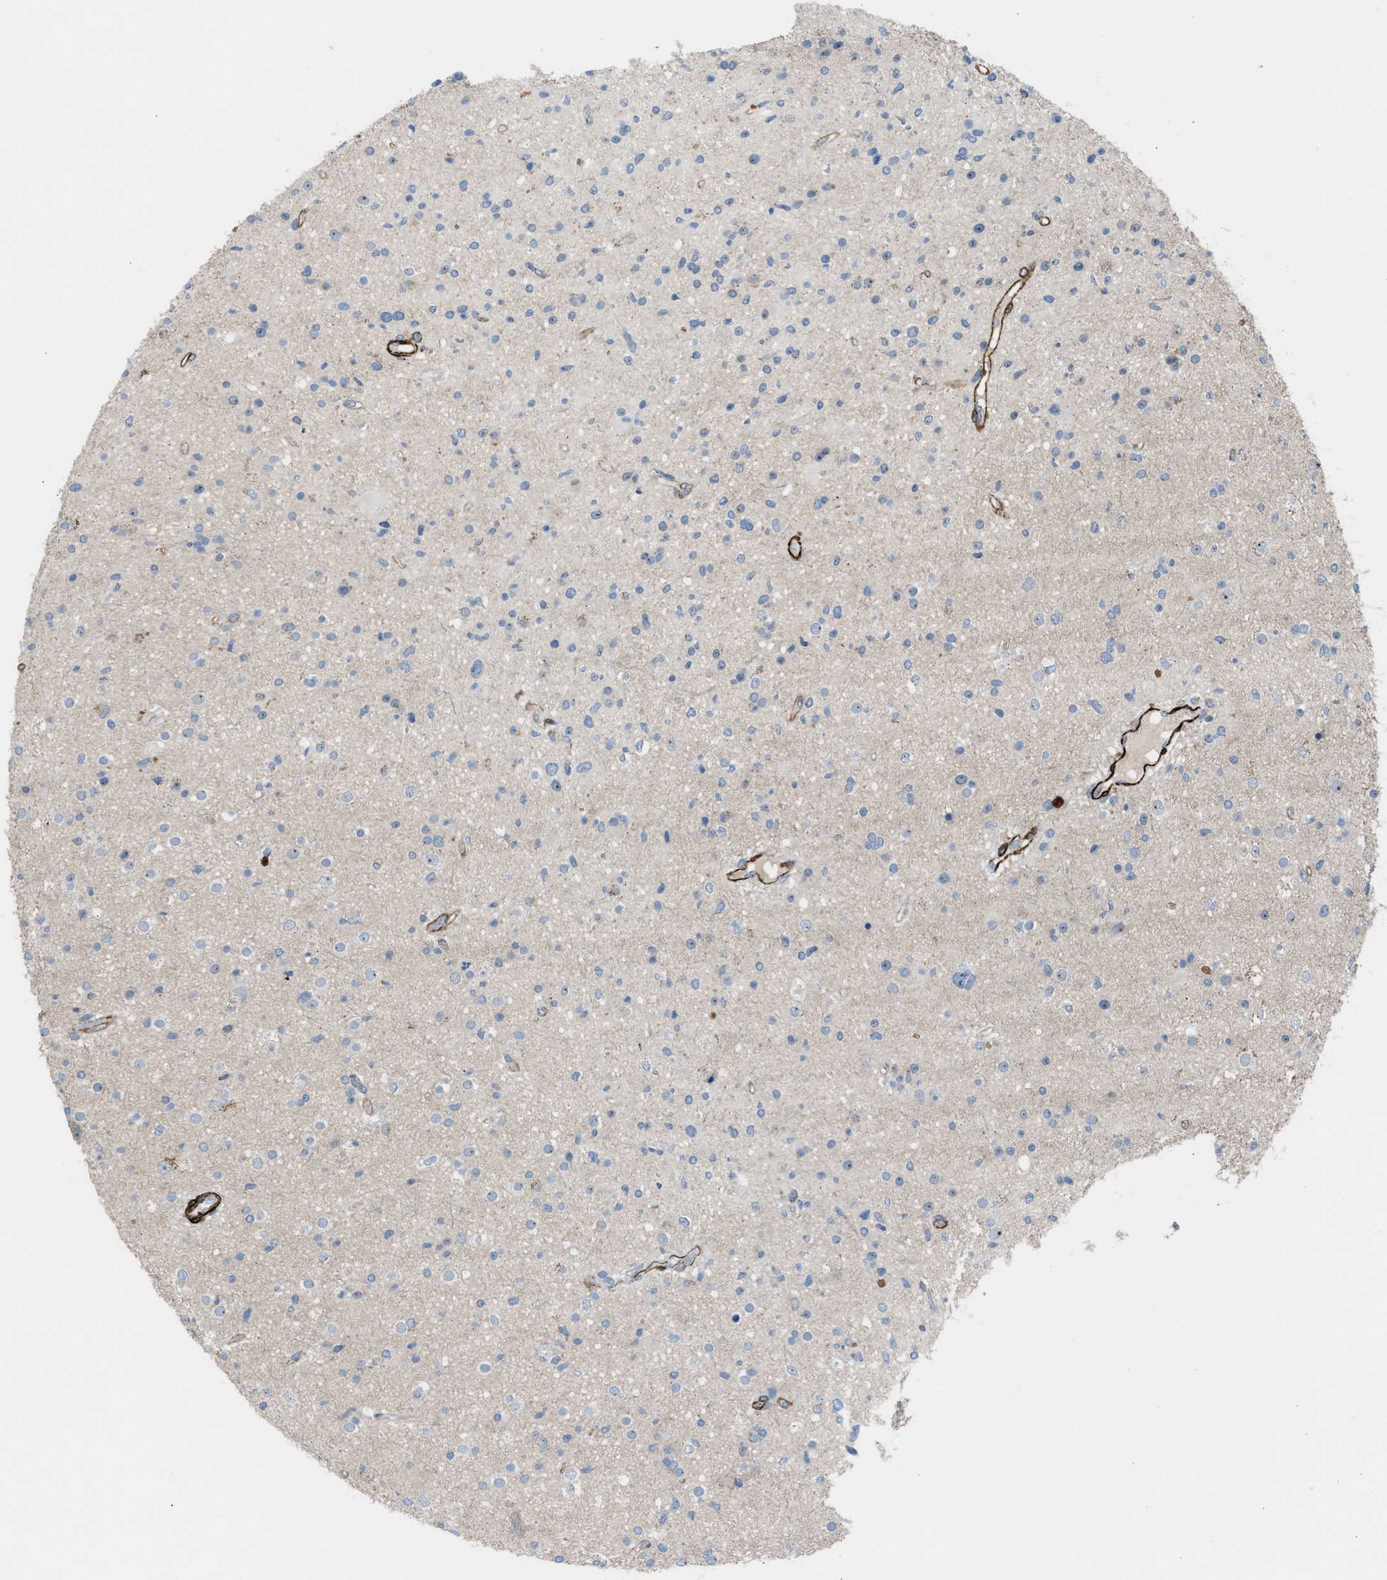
{"staining": {"intensity": "negative", "quantity": "none", "location": "none"}, "tissue": "glioma", "cell_type": "Tumor cells", "image_type": "cancer", "snomed": [{"axis": "morphology", "description": "Glioma, malignant, High grade"}, {"axis": "topography", "description": "Brain"}], "caption": "The immunohistochemistry histopathology image has no significant expression in tumor cells of malignant glioma (high-grade) tissue. (DAB (3,3'-diaminobenzidine) immunohistochemistry (IHC) visualized using brightfield microscopy, high magnification).", "gene": "NQO2", "patient": {"sex": "male", "age": 33}}